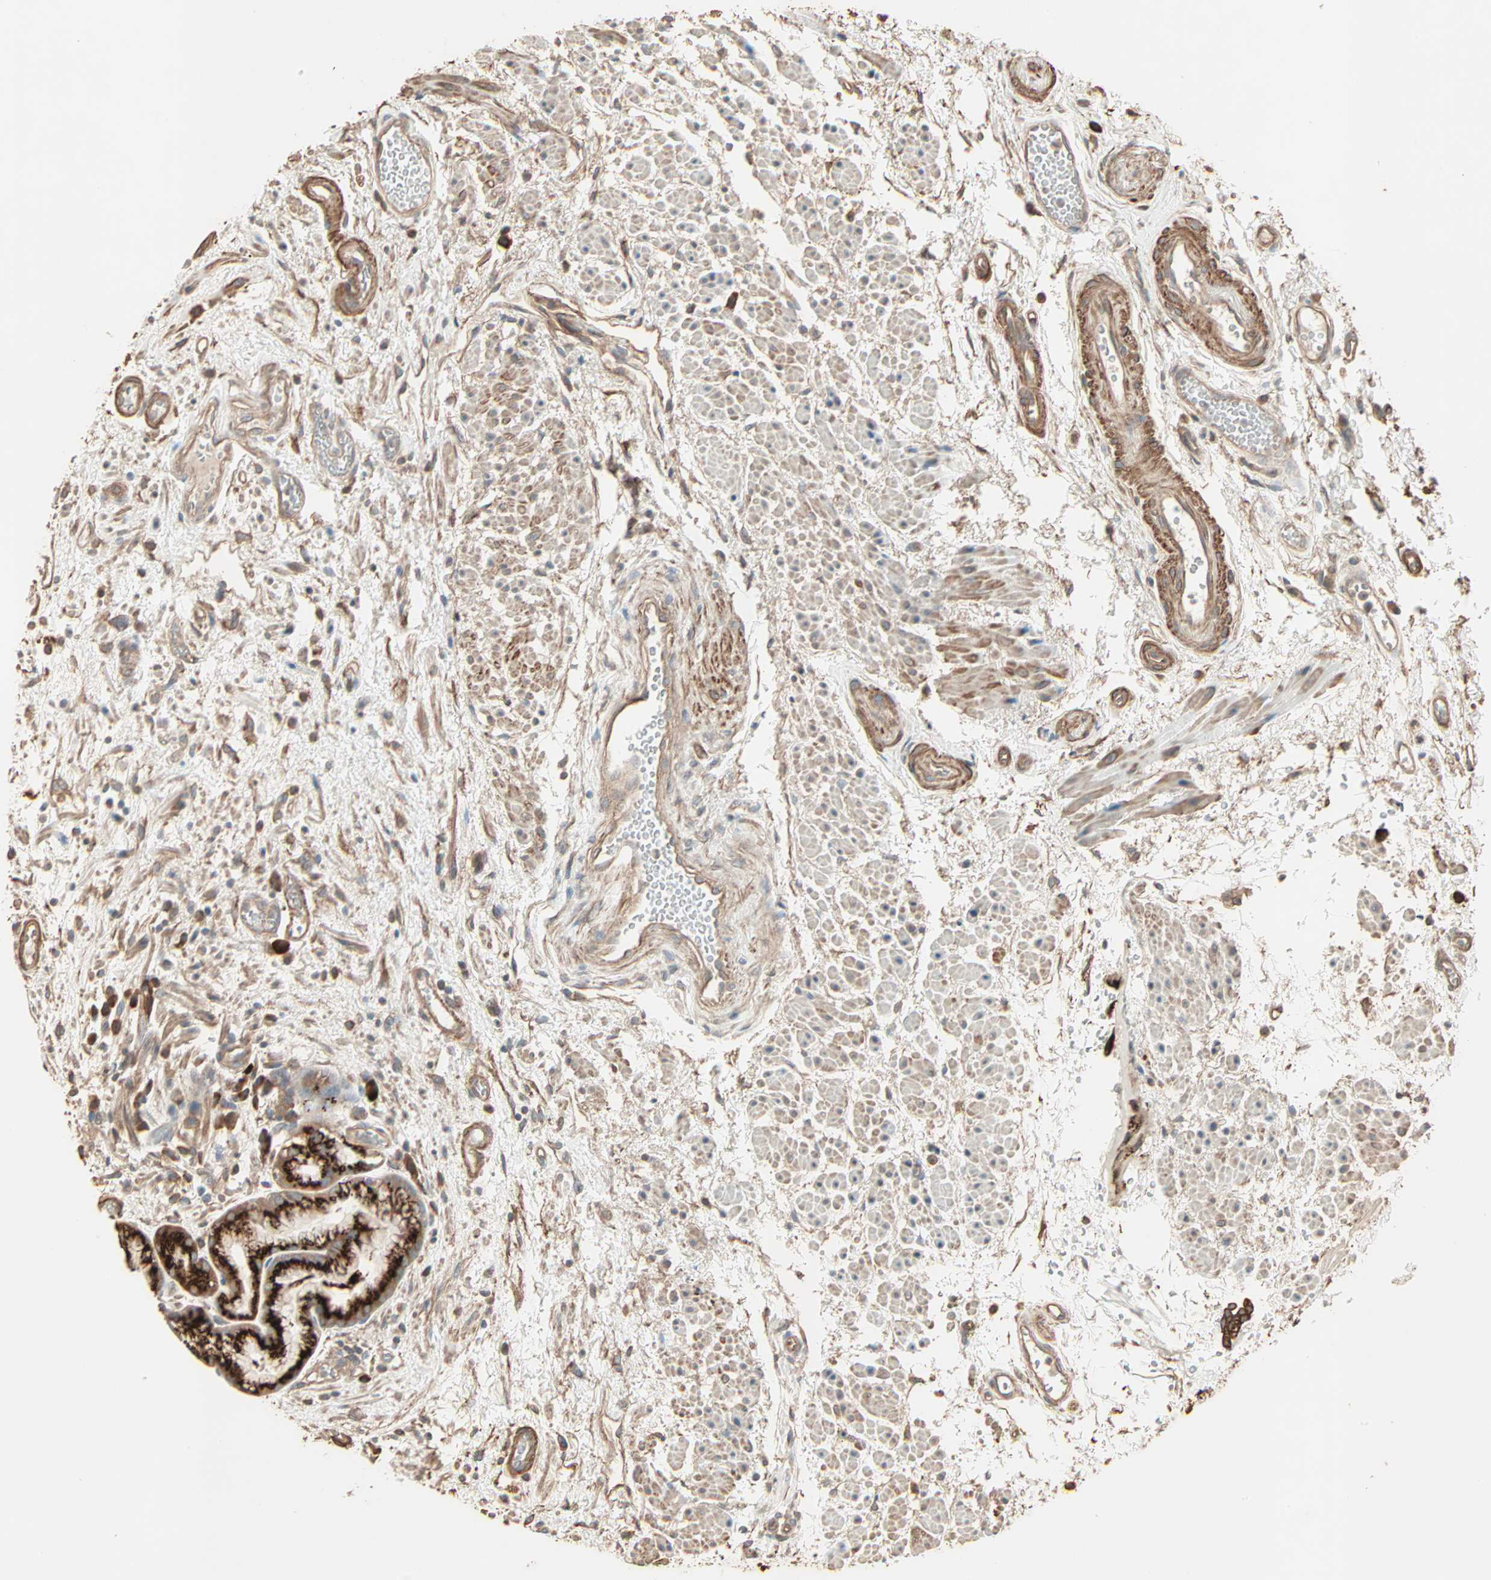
{"staining": {"intensity": "strong", "quantity": ">75%", "location": "cytoplasmic/membranous"}, "tissue": "stomach", "cell_type": "Glandular cells", "image_type": "normal", "snomed": [{"axis": "morphology", "description": "Normal tissue, NOS"}, {"axis": "topography", "description": "Stomach, upper"}], "caption": "About >75% of glandular cells in normal human stomach display strong cytoplasmic/membranous protein expression as visualized by brown immunohistochemical staining.", "gene": "GALNT3", "patient": {"sex": "male", "age": 72}}